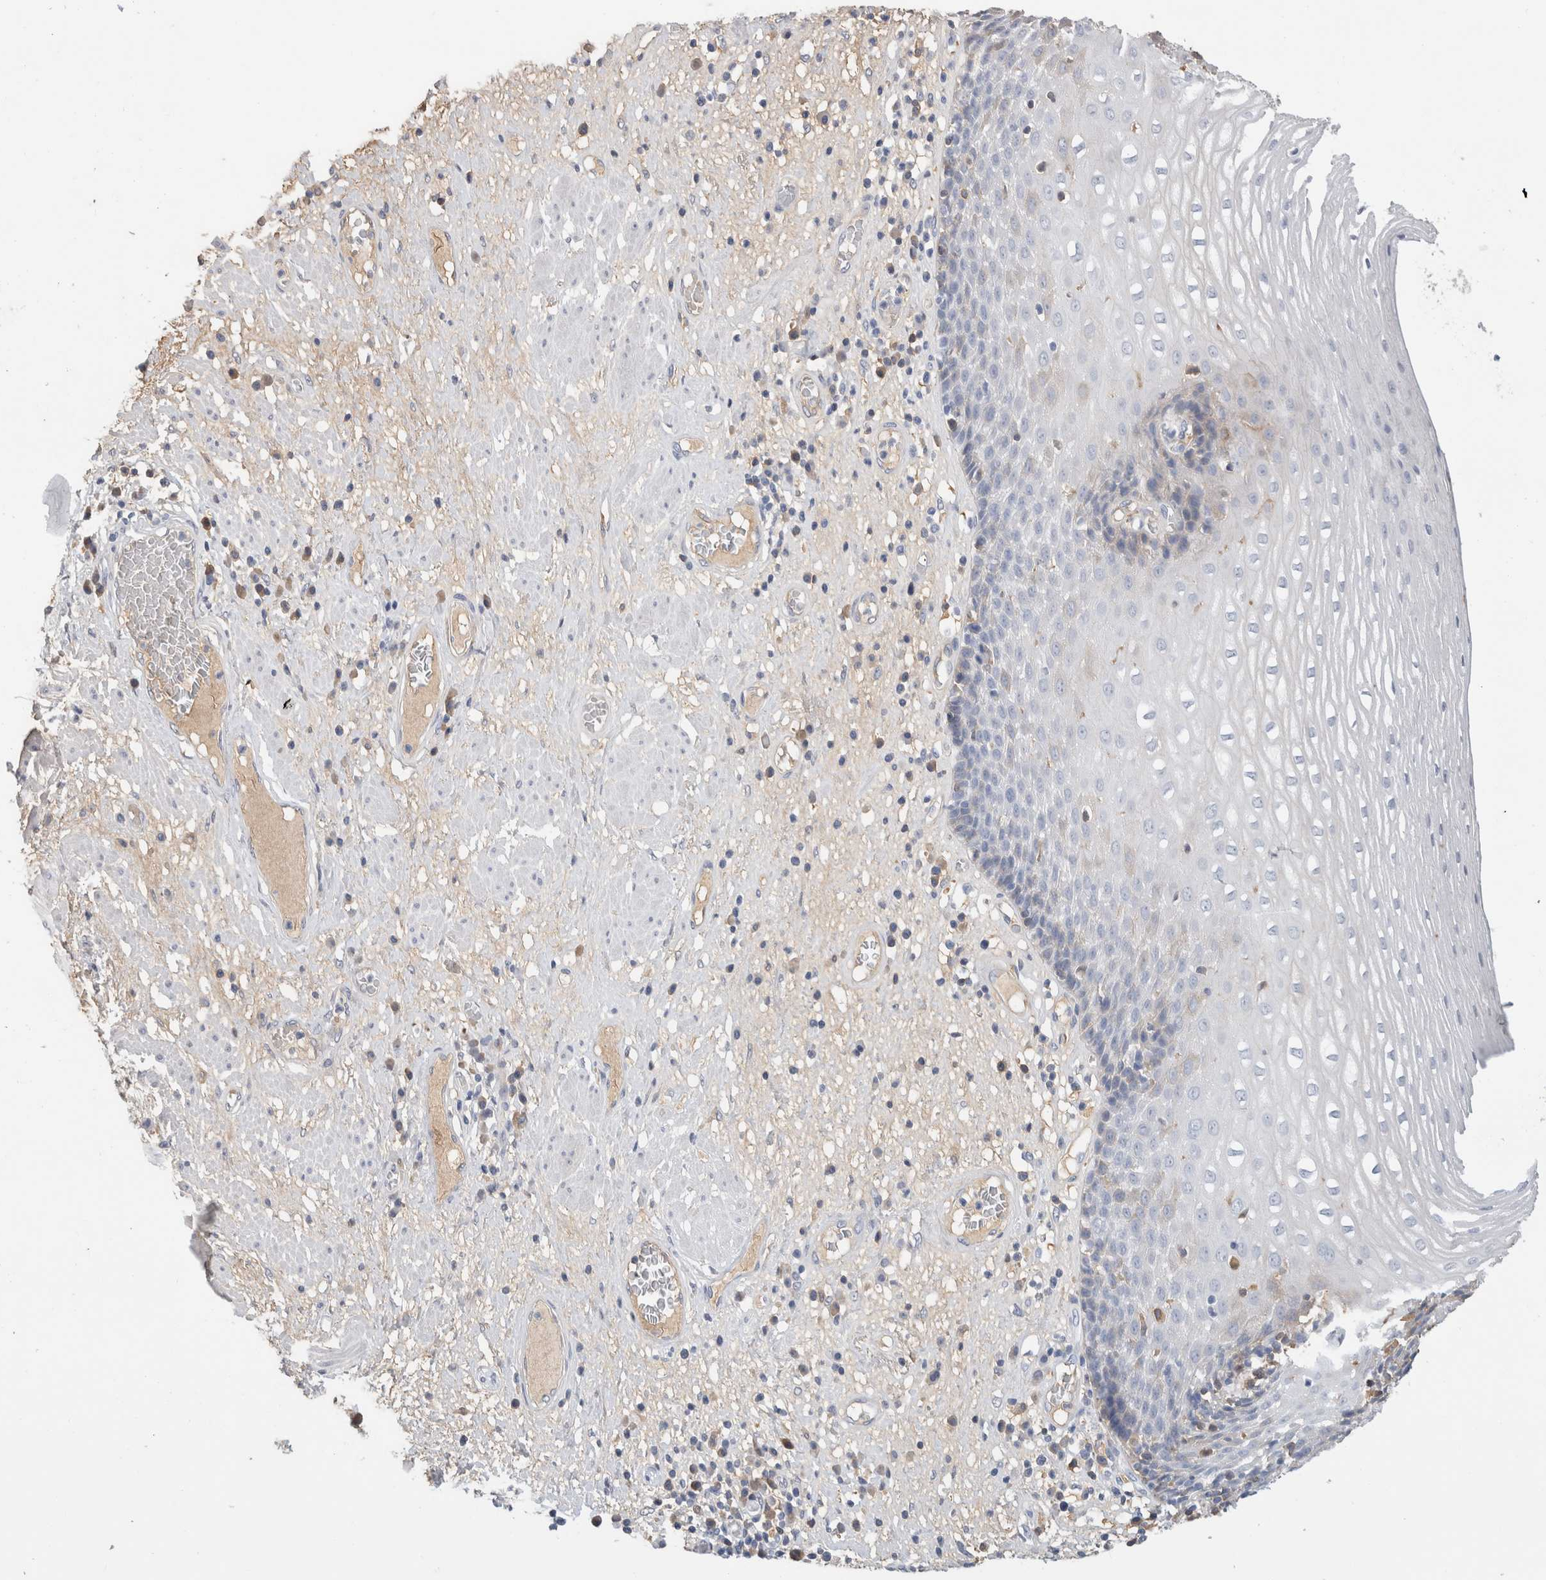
{"staining": {"intensity": "negative", "quantity": "none", "location": "none"}, "tissue": "esophagus", "cell_type": "Squamous epithelial cells", "image_type": "normal", "snomed": [{"axis": "morphology", "description": "Normal tissue, NOS"}, {"axis": "morphology", "description": "Adenocarcinoma, NOS"}, {"axis": "topography", "description": "Esophagus"}], "caption": "DAB immunohistochemical staining of benign esophagus demonstrates no significant expression in squamous epithelial cells.", "gene": "SCGB1A1", "patient": {"sex": "male", "age": 62}}